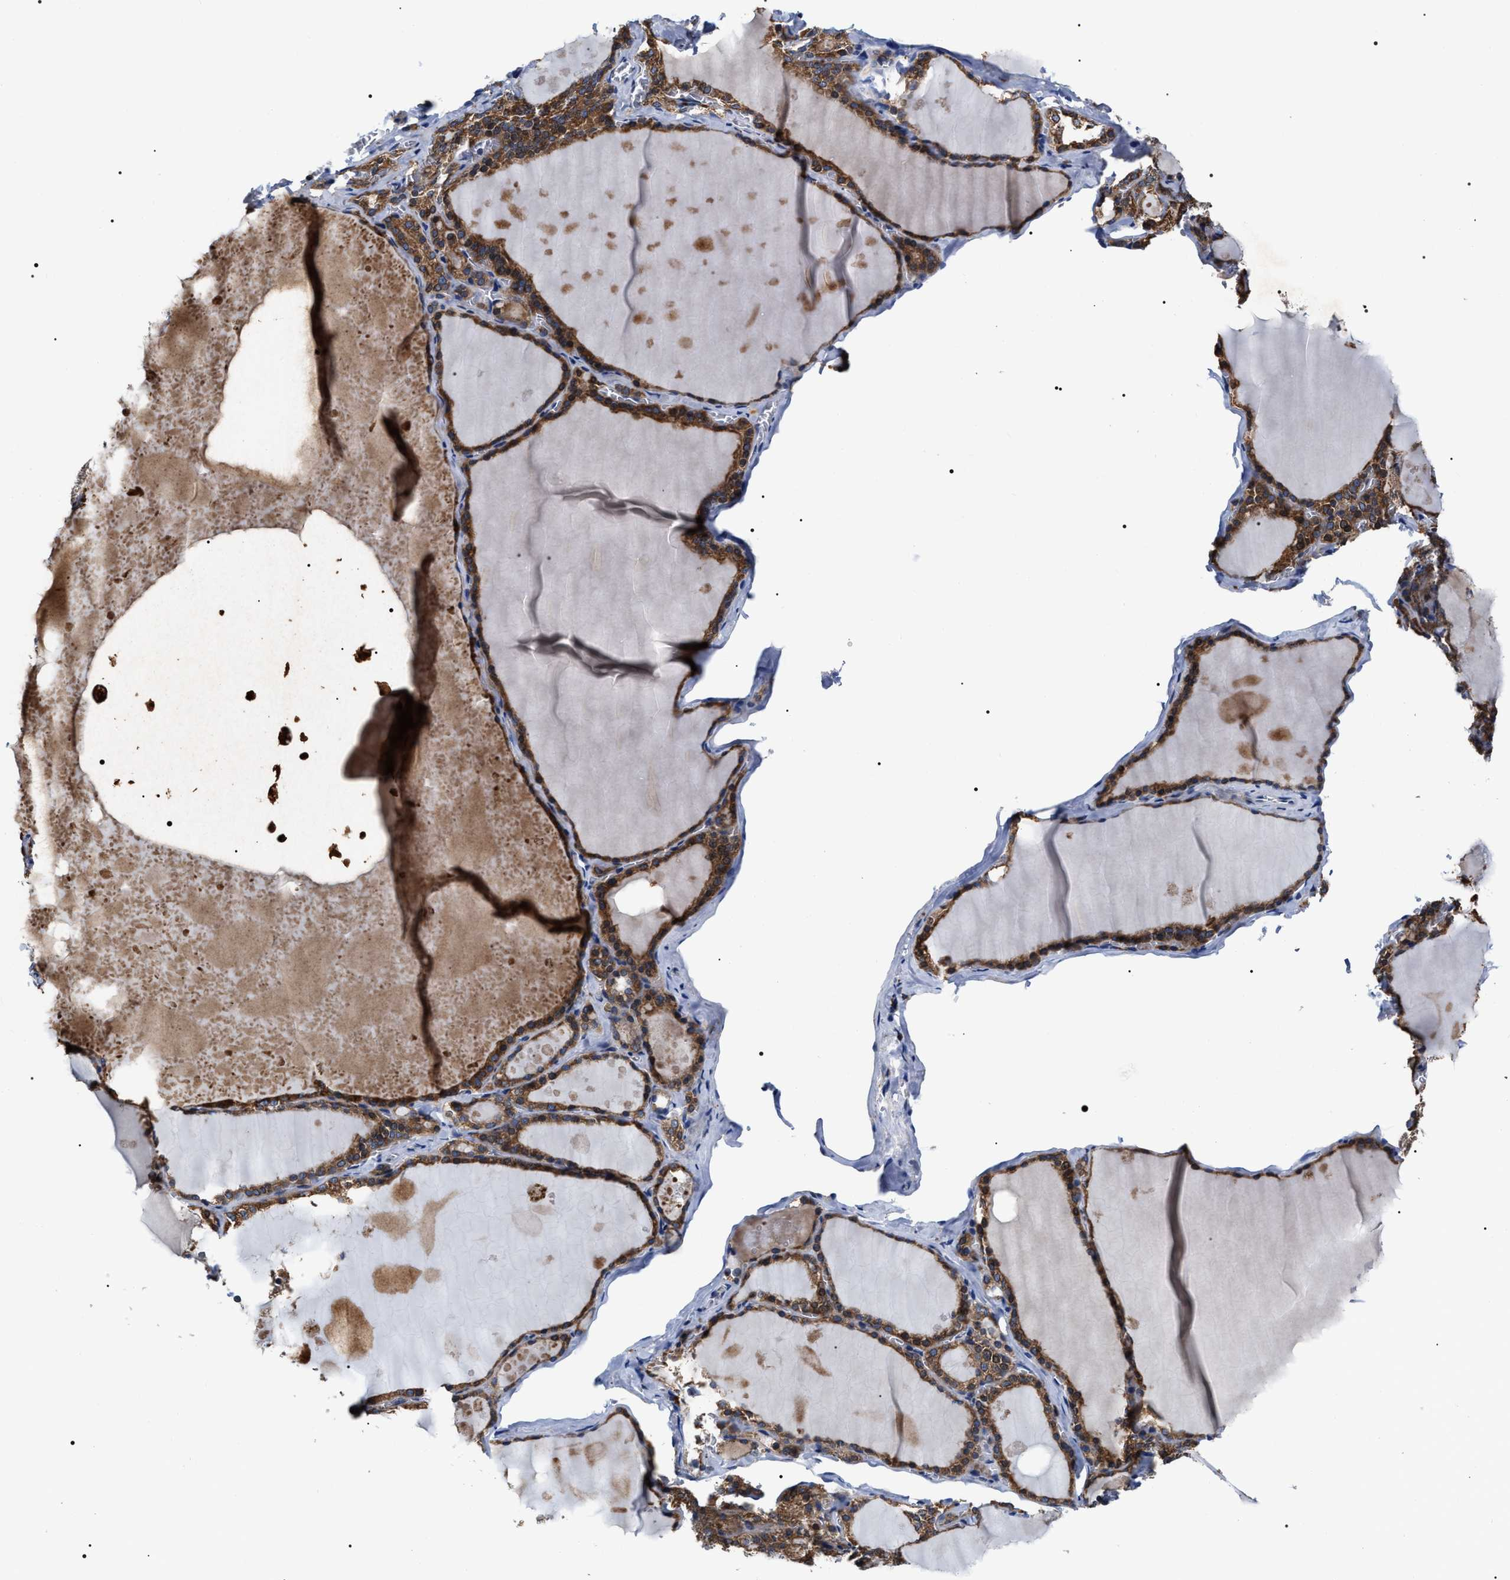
{"staining": {"intensity": "moderate", "quantity": ">75%", "location": "cytoplasmic/membranous"}, "tissue": "thyroid gland", "cell_type": "Glandular cells", "image_type": "normal", "snomed": [{"axis": "morphology", "description": "Normal tissue, NOS"}, {"axis": "topography", "description": "Thyroid gland"}], "caption": "This is a histology image of IHC staining of benign thyroid gland, which shows moderate expression in the cytoplasmic/membranous of glandular cells.", "gene": "MACC1", "patient": {"sex": "male", "age": 56}}